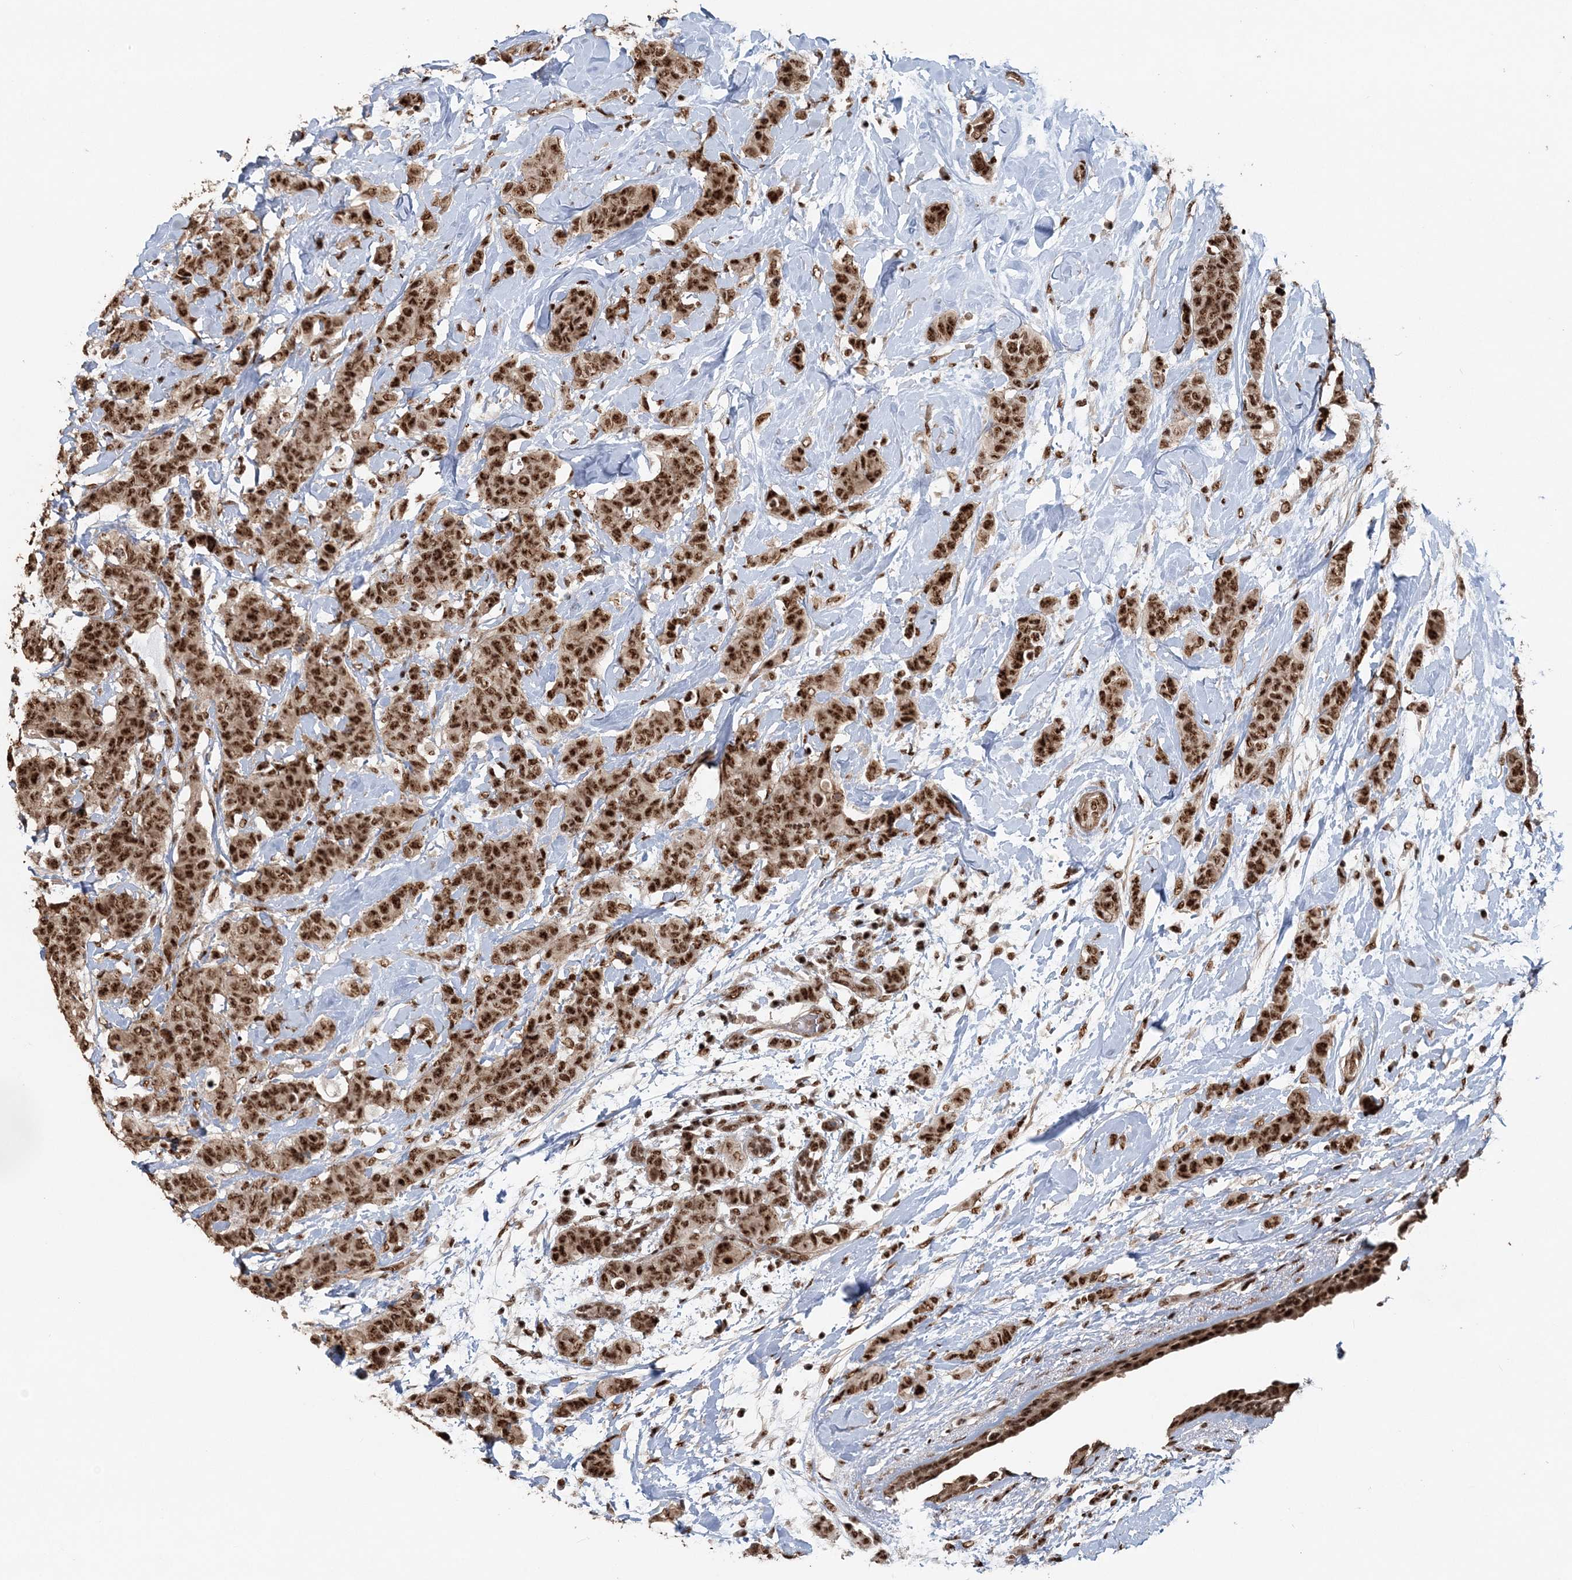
{"staining": {"intensity": "strong", "quantity": ">75%", "location": "nuclear"}, "tissue": "breast cancer", "cell_type": "Tumor cells", "image_type": "cancer", "snomed": [{"axis": "morphology", "description": "Normal tissue, NOS"}, {"axis": "morphology", "description": "Duct carcinoma"}, {"axis": "topography", "description": "Breast"}], "caption": "Breast cancer (intraductal carcinoma) tissue exhibits strong nuclear positivity in about >75% of tumor cells, visualized by immunohistochemistry.", "gene": "EXOSC8", "patient": {"sex": "female", "age": 40}}